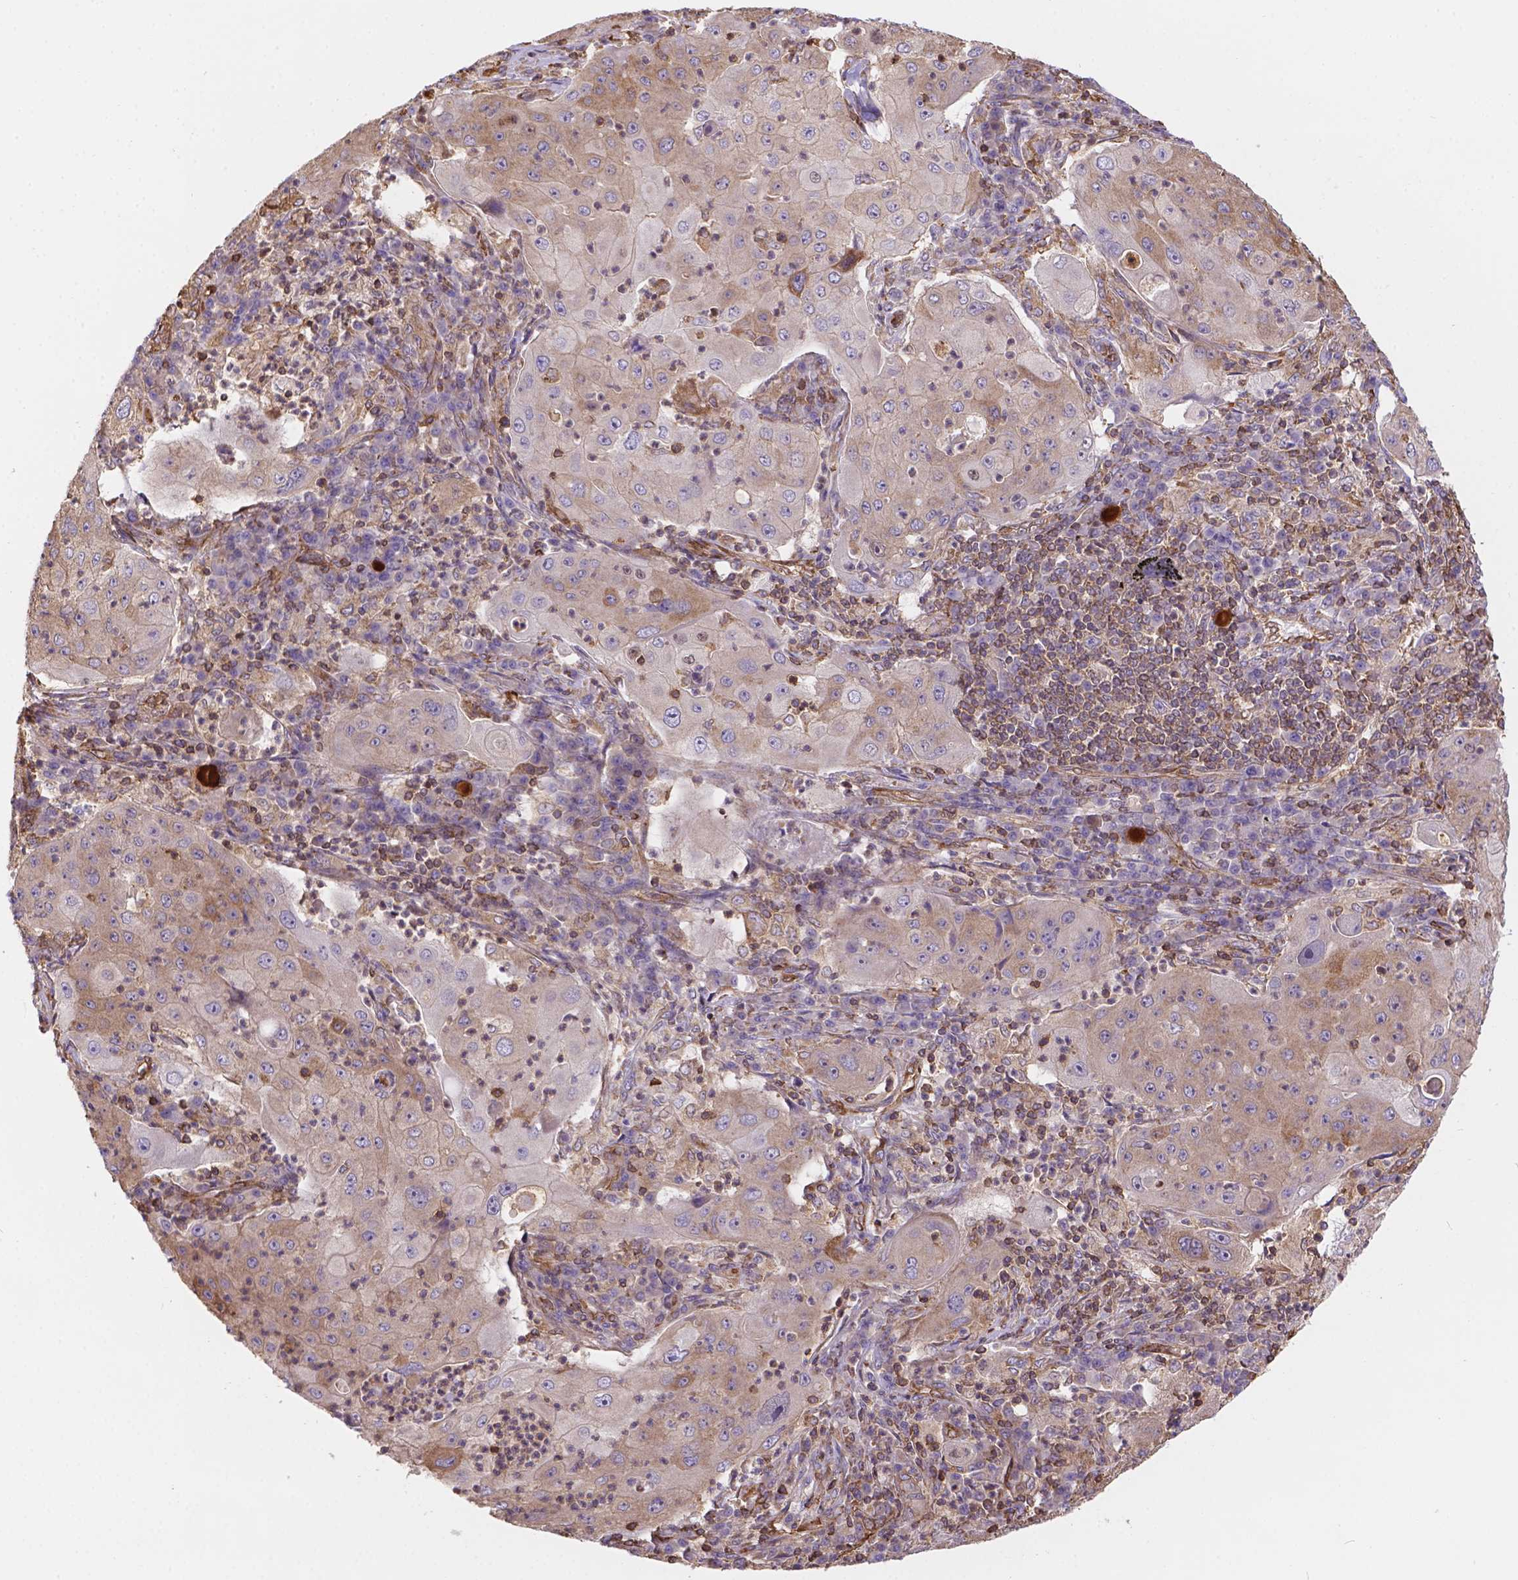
{"staining": {"intensity": "weak", "quantity": "<25%", "location": "cytoplasmic/membranous"}, "tissue": "lung cancer", "cell_type": "Tumor cells", "image_type": "cancer", "snomed": [{"axis": "morphology", "description": "Squamous cell carcinoma, NOS"}, {"axis": "topography", "description": "Lung"}], "caption": "Immunohistochemical staining of lung cancer reveals no significant positivity in tumor cells.", "gene": "DMWD", "patient": {"sex": "female", "age": 59}}